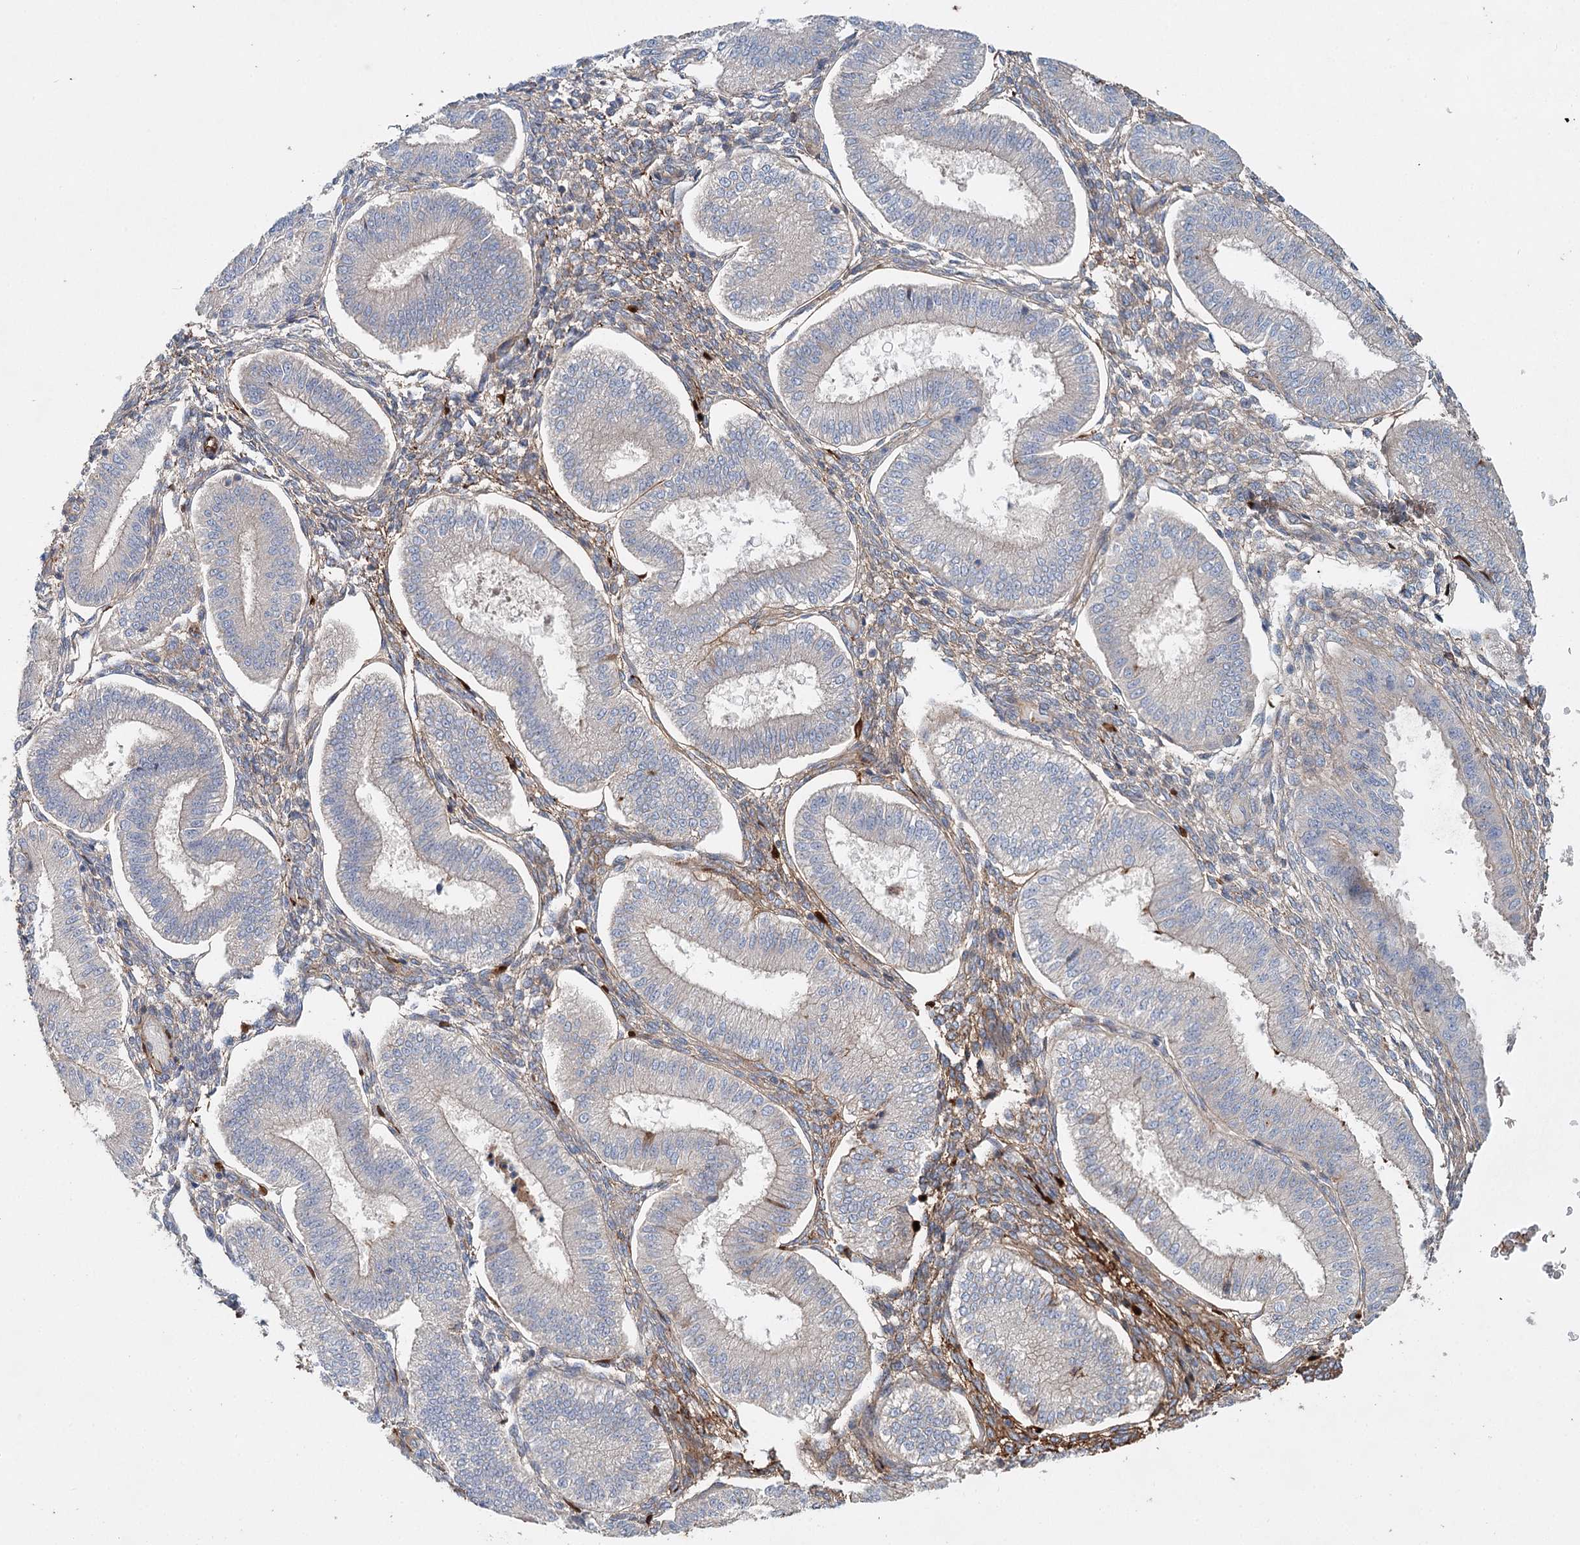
{"staining": {"intensity": "moderate", "quantity": "25%-75%", "location": "cytoplasmic/membranous"}, "tissue": "endometrium", "cell_type": "Cells in endometrial stroma", "image_type": "normal", "snomed": [{"axis": "morphology", "description": "Normal tissue, NOS"}, {"axis": "topography", "description": "Endometrium"}], "caption": "A micrograph of endometrium stained for a protein exhibits moderate cytoplasmic/membranous brown staining in cells in endometrial stroma.", "gene": "ALKBH8", "patient": {"sex": "female", "age": 39}}